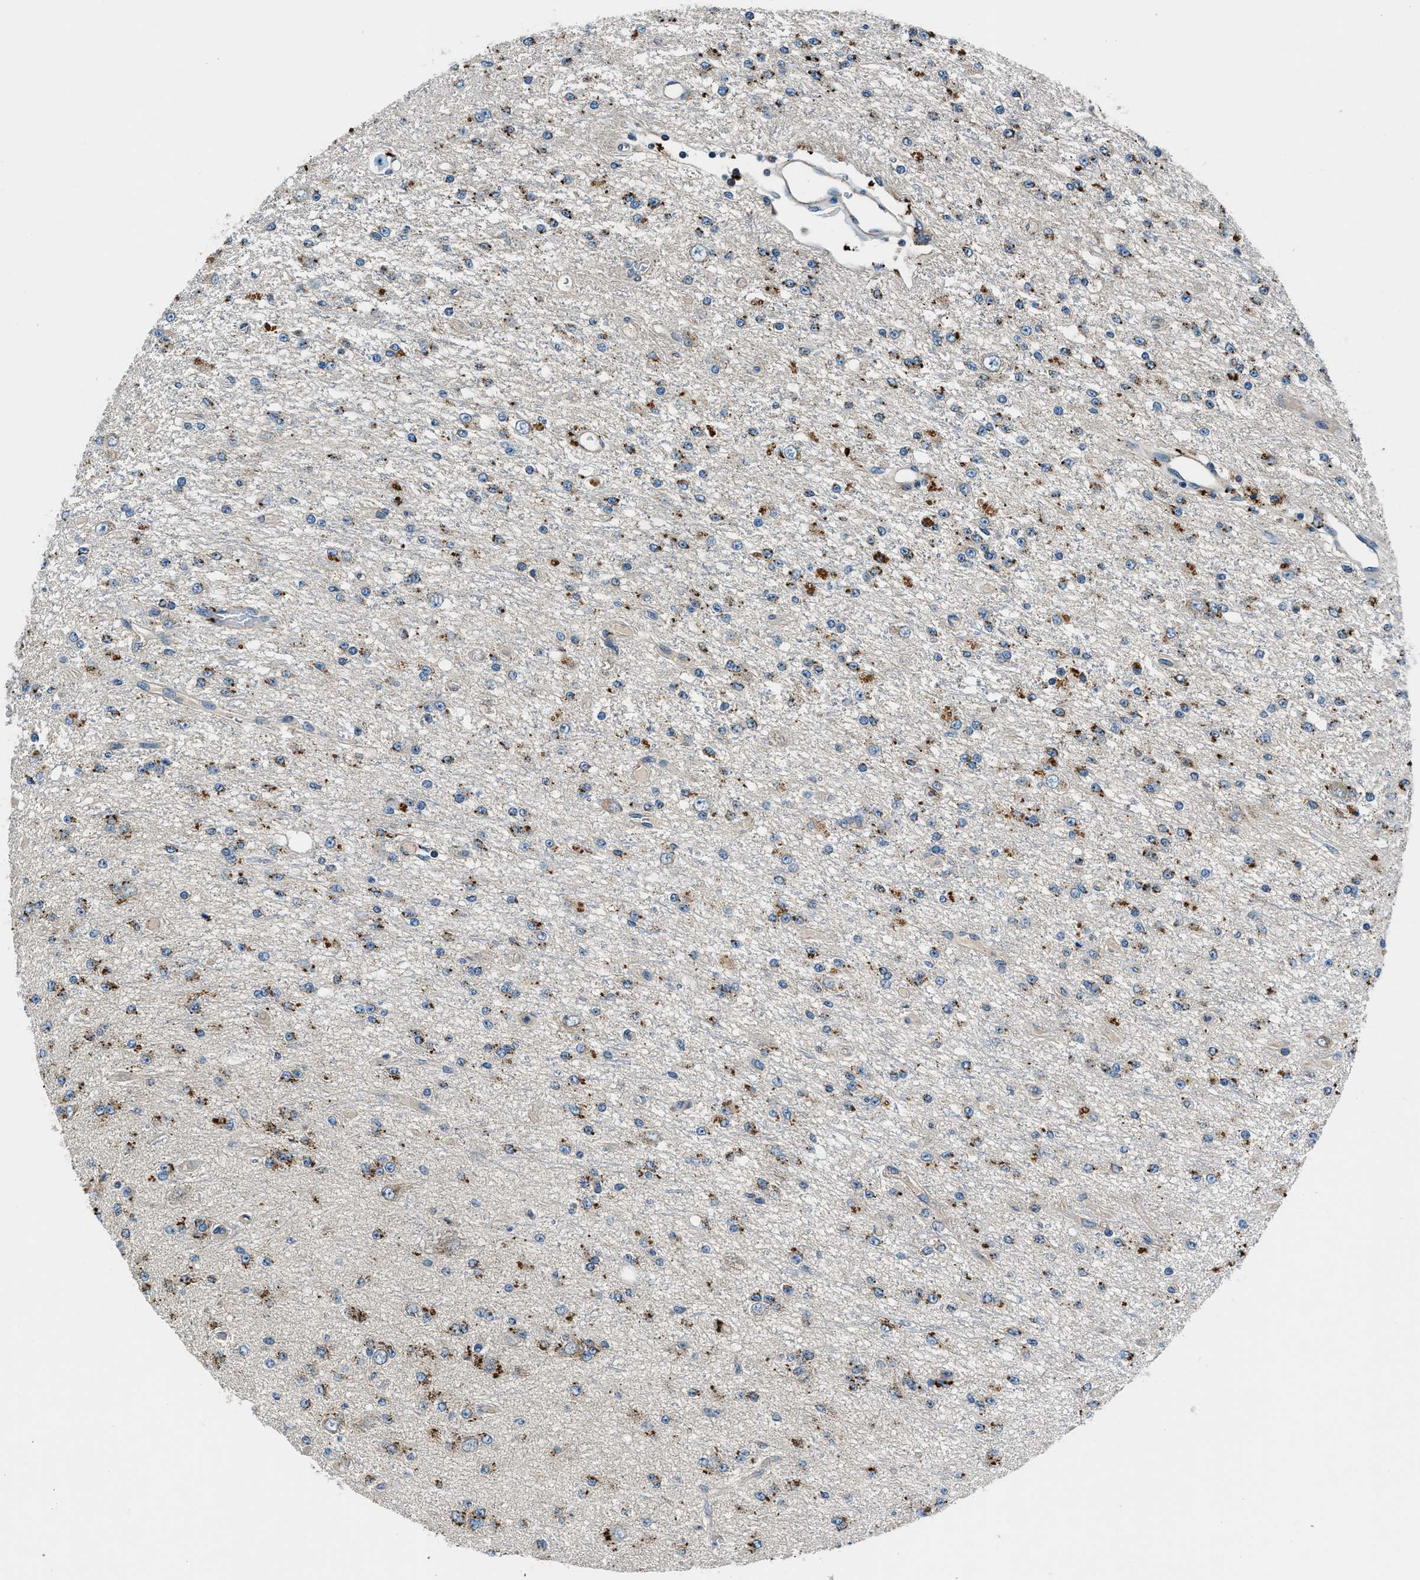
{"staining": {"intensity": "moderate", "quantity": "25%-75%", "location": "cytoplasmic/membranous"}, "tissue": "glioma", "cell_type": "Tumor cells", "image_type": "cancer", "snomed": [{"axis": "morphology", "description": "Glioma, malignant, Low grade"}, {"axis": "topography", "description": "Brain"}], "caption": "Immunohistochemical staining of human glioma shows moderate cytoplasmic/membranous protein positivity in about 25%-75% of tumor cells.", "gene": "SLC19A2", "patient": {"sex": "male", "age": 38}}